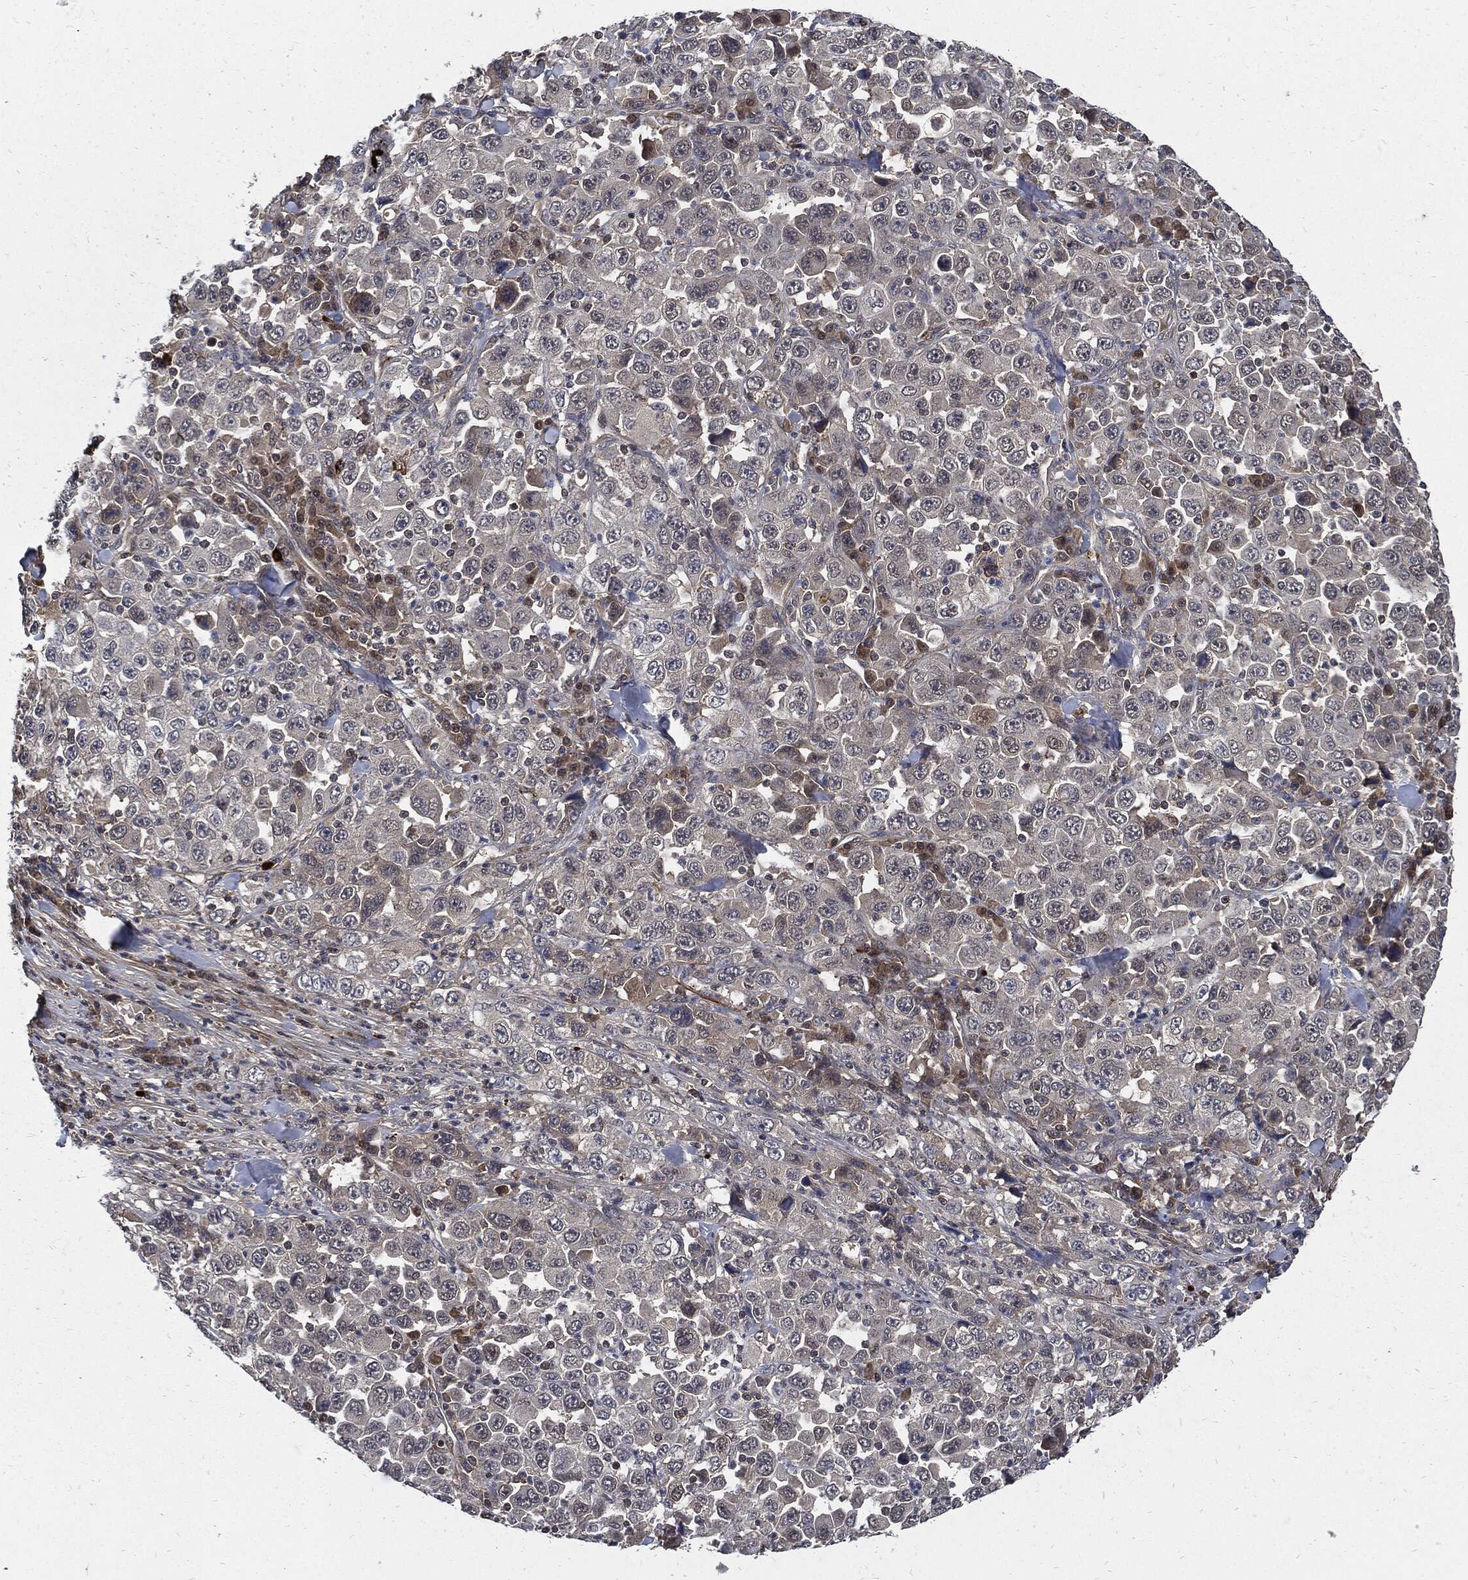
{"staining": {"intensity": "moderate", "quantity": "<25%", "location": "cytoplasmic/membranous"}, "tissue": "stomach cancer", "cell_type": "Tumor cells", "image_type": "cancer", "snomed": [{"axis": "morphology", "description": "Normal tissue, NOS"}, {"axis": "morphology", "description": "Adenocarcinoma, NOS"}, {"axis": "topography", "description": "Stomach, upper"}, {"axis": "topography", "description": "Stomach"}], "caption": "IHC histopathology image of neoplastic tissue: human stomach adenocarcinoma stained using immunohistochemistry (IHC) exhibits low levels of moderate protein expression localized specifically in the cytoplasmic/membranous of tumor cells, appearing as a cytoplasmic/membranous brown color.", "gene": "CLU", "patient": {"sex": "male", "age": 59}}